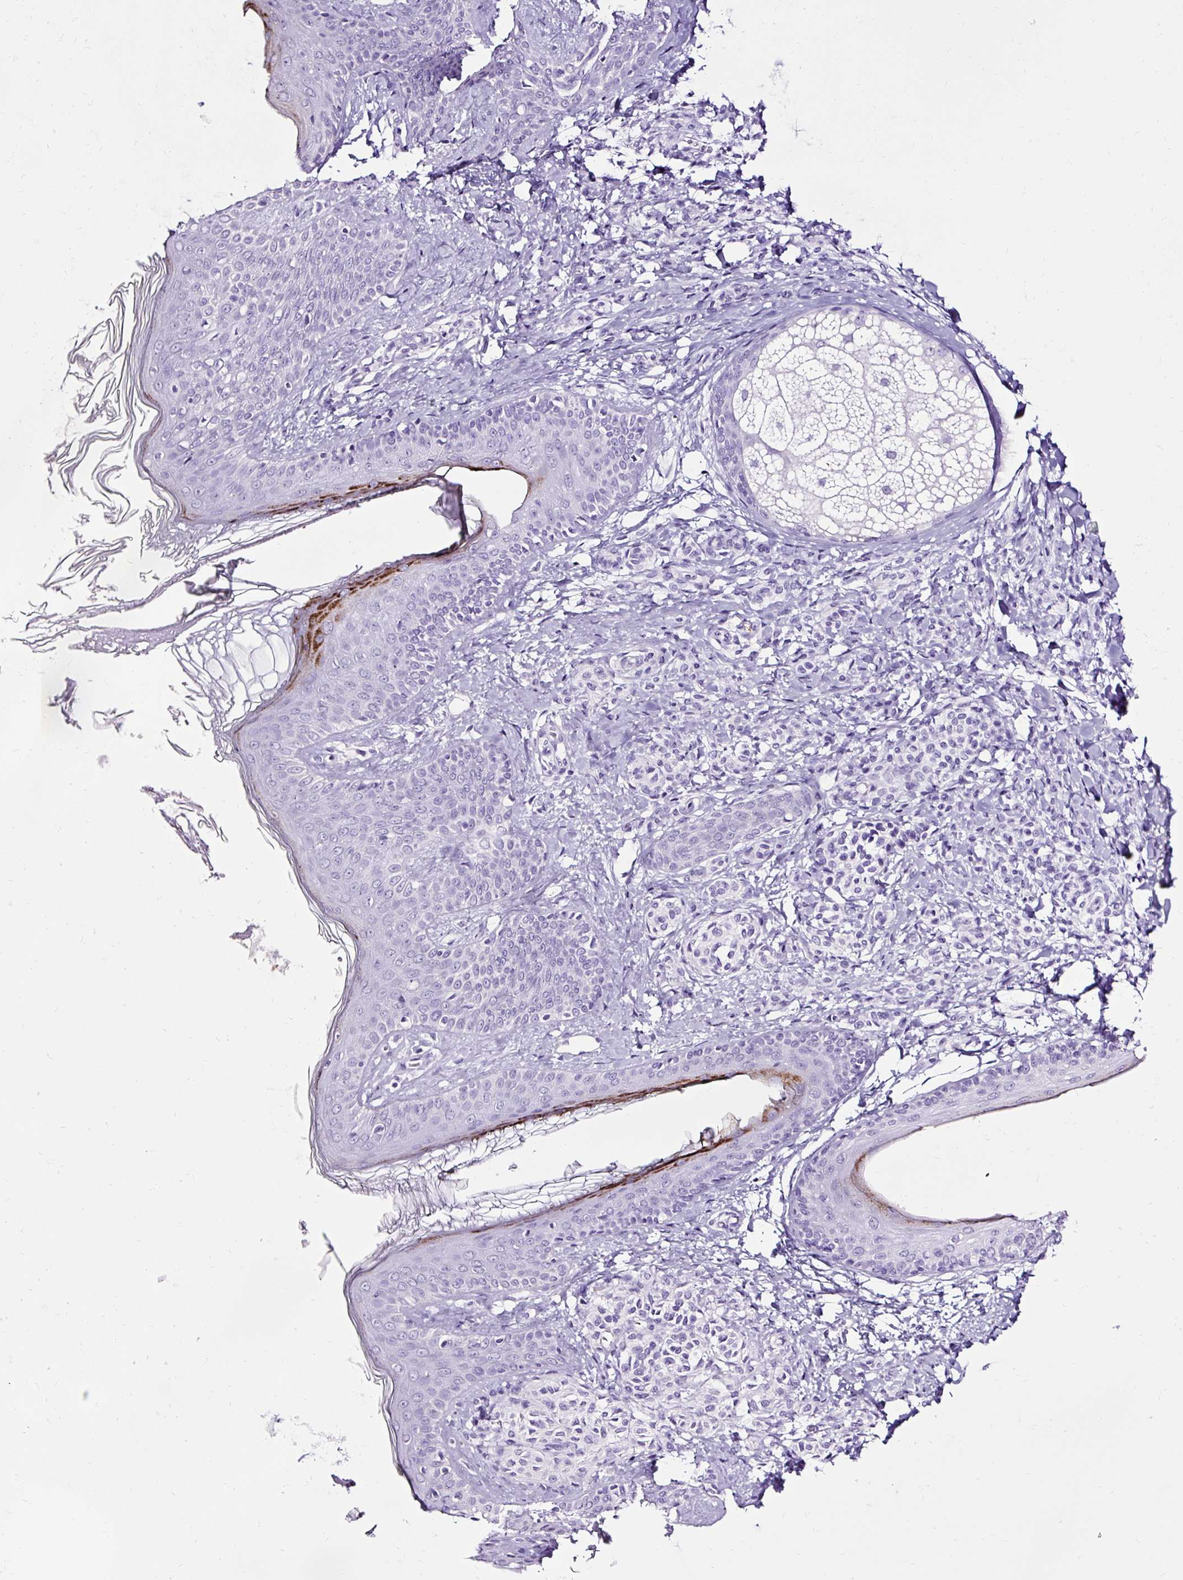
{"staining": {"intensity": "negative", "quantity": "none", "location": "none"}, "tissue": "skin", "cell_type": "Fibroblasts", "image_type": "normal", "snomed": [{"axis": "morphology", "description": "Normal tissue, NOS"}, {"axis": "topography", "description": "Skin"}], "caption": "This histopathology image is of unremarkable skin stained with immunohistochemistry (IHC) to label a protein in brown with the nuclei are counter-stained blue. There is no positivity in fibroblasts. (Brightfield microscopy of DAB (3,3'-diaminobenzidine) immunohistochemistry (IHC) at high magnification).", "gene": "SLC7A8", "patient": {"sex": "male", "age": 16}}